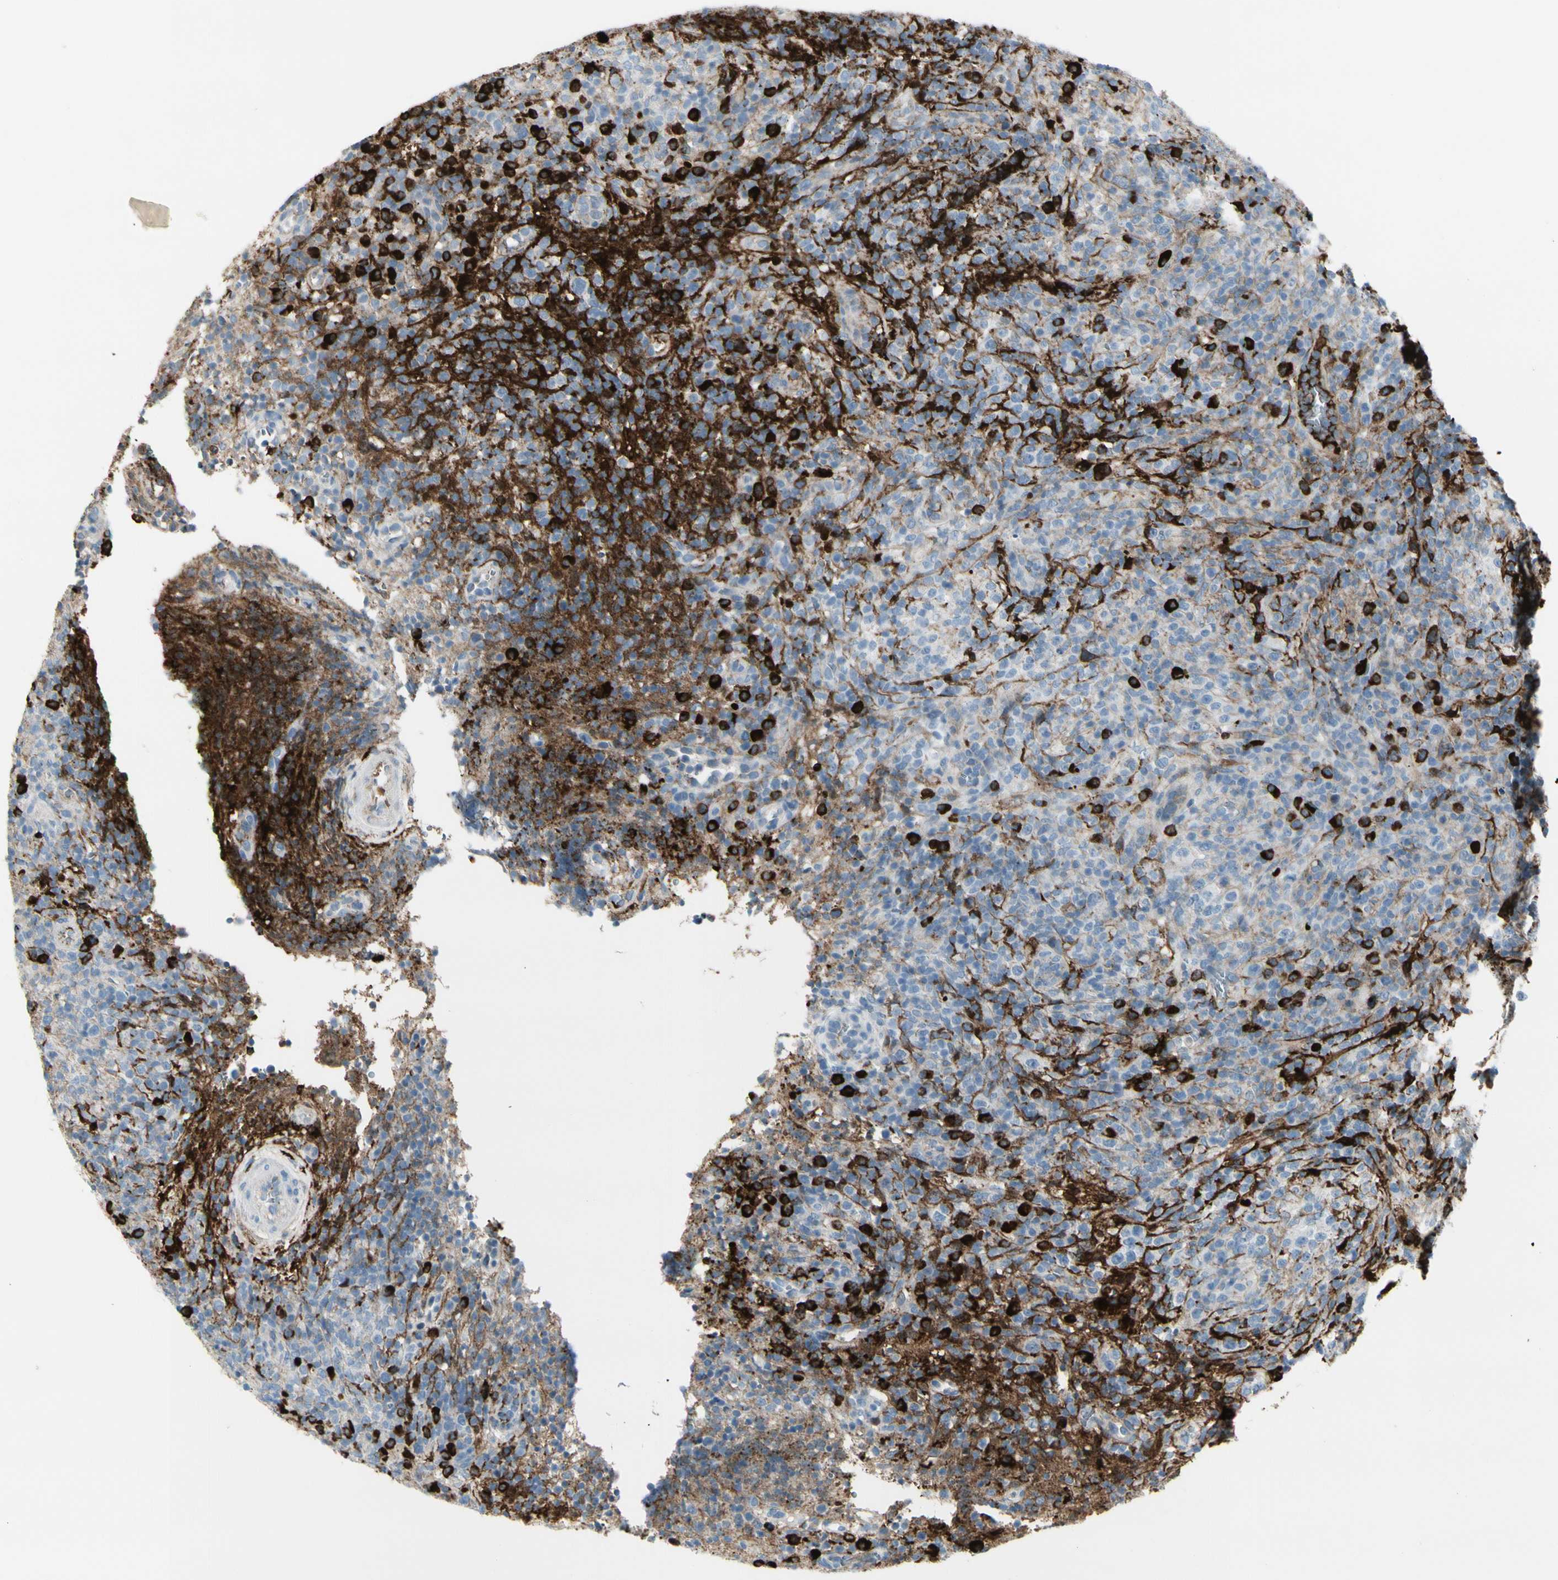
{"staining": {"intensity": "negative", "quantity": "none", "location": "none"}, "tissue": "lymphoma", "cell_type": "Tumor cells", "image_type": "cancer", "snomed": [{"axis": "morphology", "description": "Malignant lymphoma, non-Hodgkin's type, High grade"}, {"axis": "topography", "description": "Lymph node"}], "caption": "An immunohistochemistry image of lymphoma is shown. There is no staining in tumor cells of lymphoma.", "gene": "IGHG1", "patient": {"sex": "female", "age": 76}}